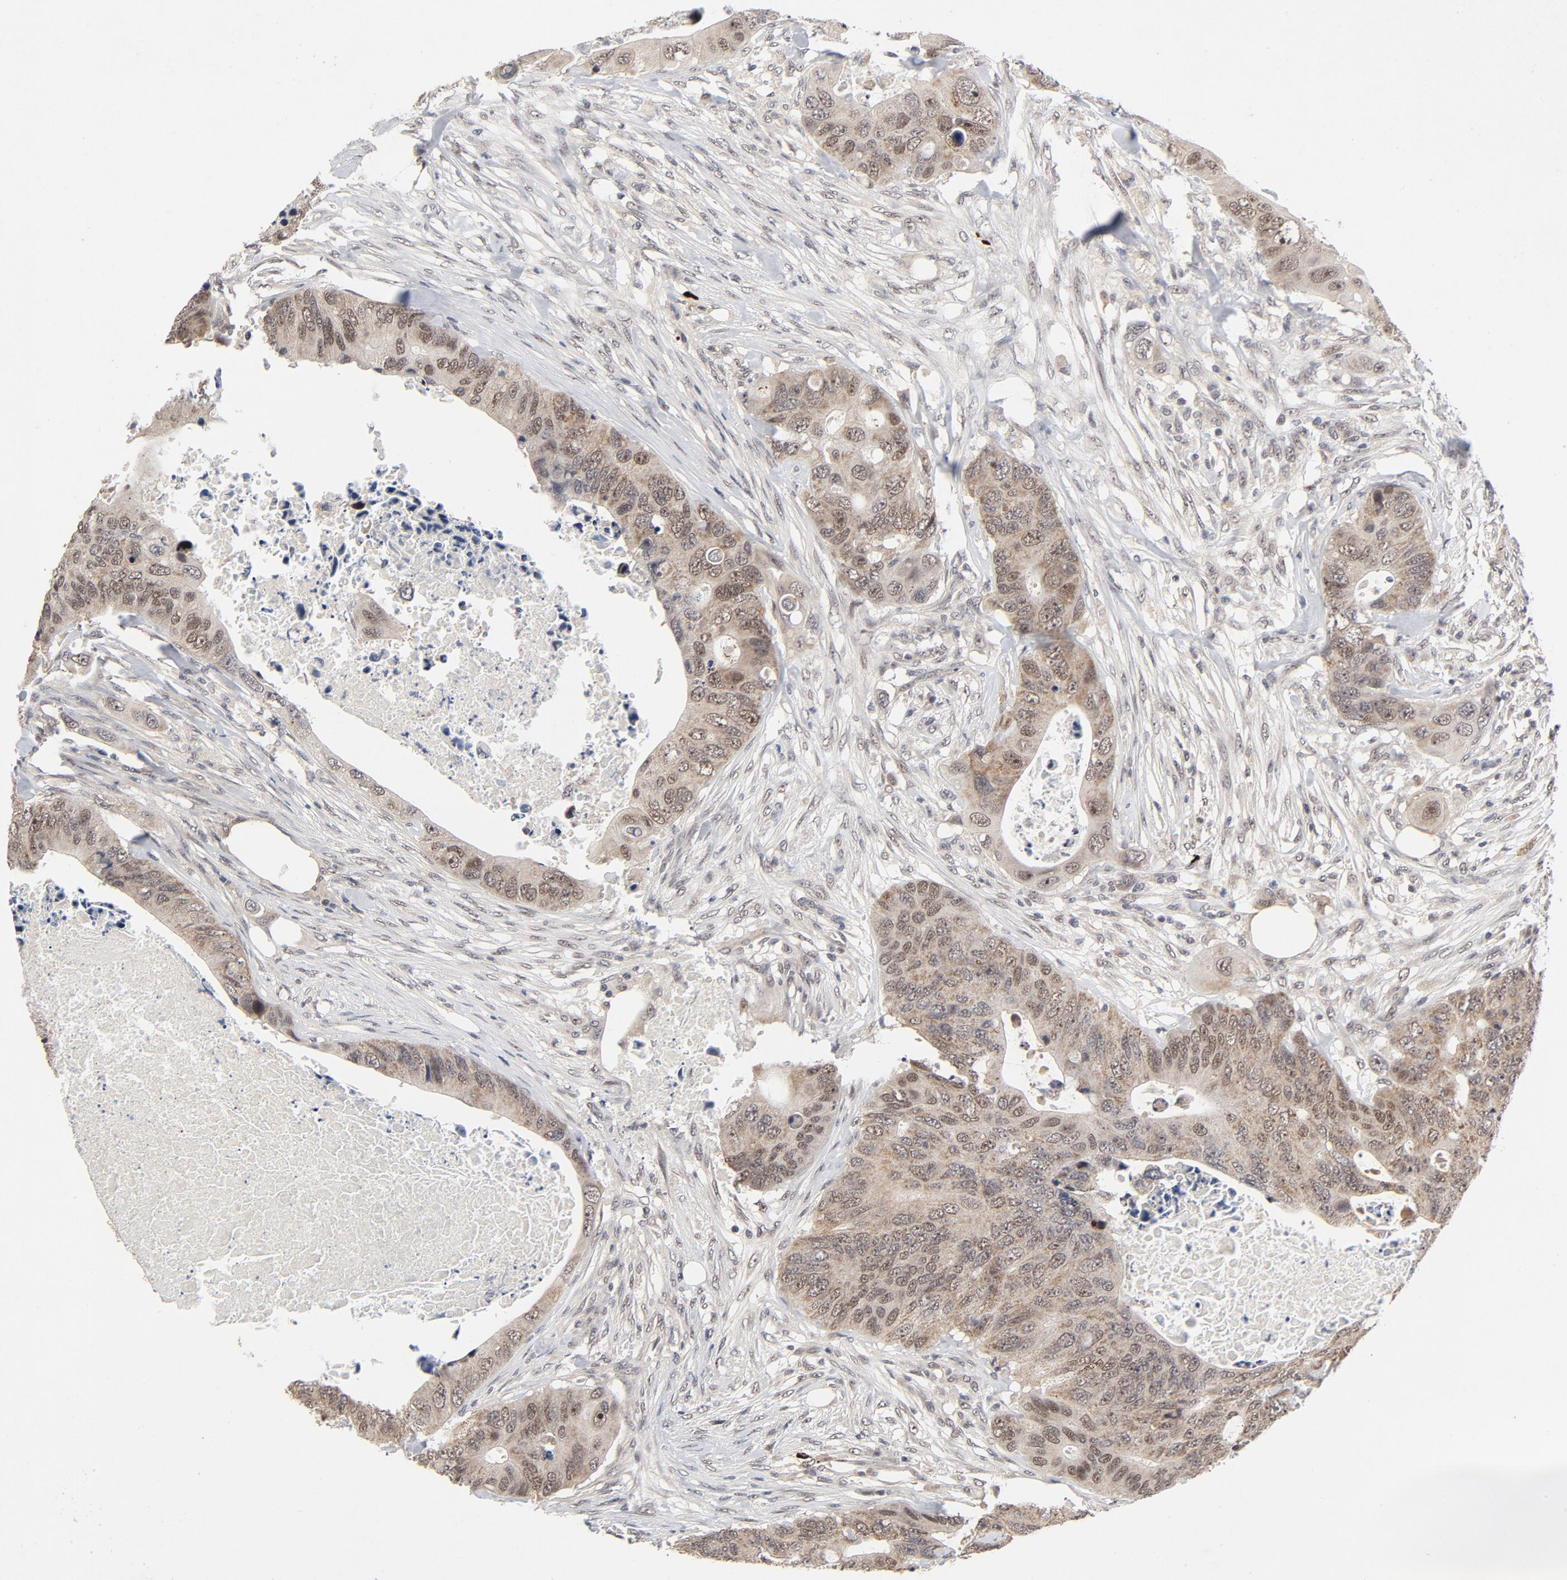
{"staining": {"intensity": "moderate", "quantity": ">75%", "location": "cytoplasmic/membranous,nuclear"}, "tissue": "colorectal cancer", "cell_type": "Tumor cells", "image_type": "cancer", "snomed": [{"axis": "morphology", "description": "Adenocarcinoma, NOS"}, {"axis": "topography", "description": "Colon"}], "caption": "An IHC photomicrograph of tumor tissue is shown. Protein staining in brown labels moderate cytoplasmic/membranous and nuclear positivity in colorectal adenocarcinoma within tumor cells. The staining was performed using DAB (3,3'-diaminobenzidine), with brown indicating positive protein expression. Nuclei are stained blue with hematoxylin.", "gene": "ZKSCAN8", "patient": {"sex": "male", "age": 71}}